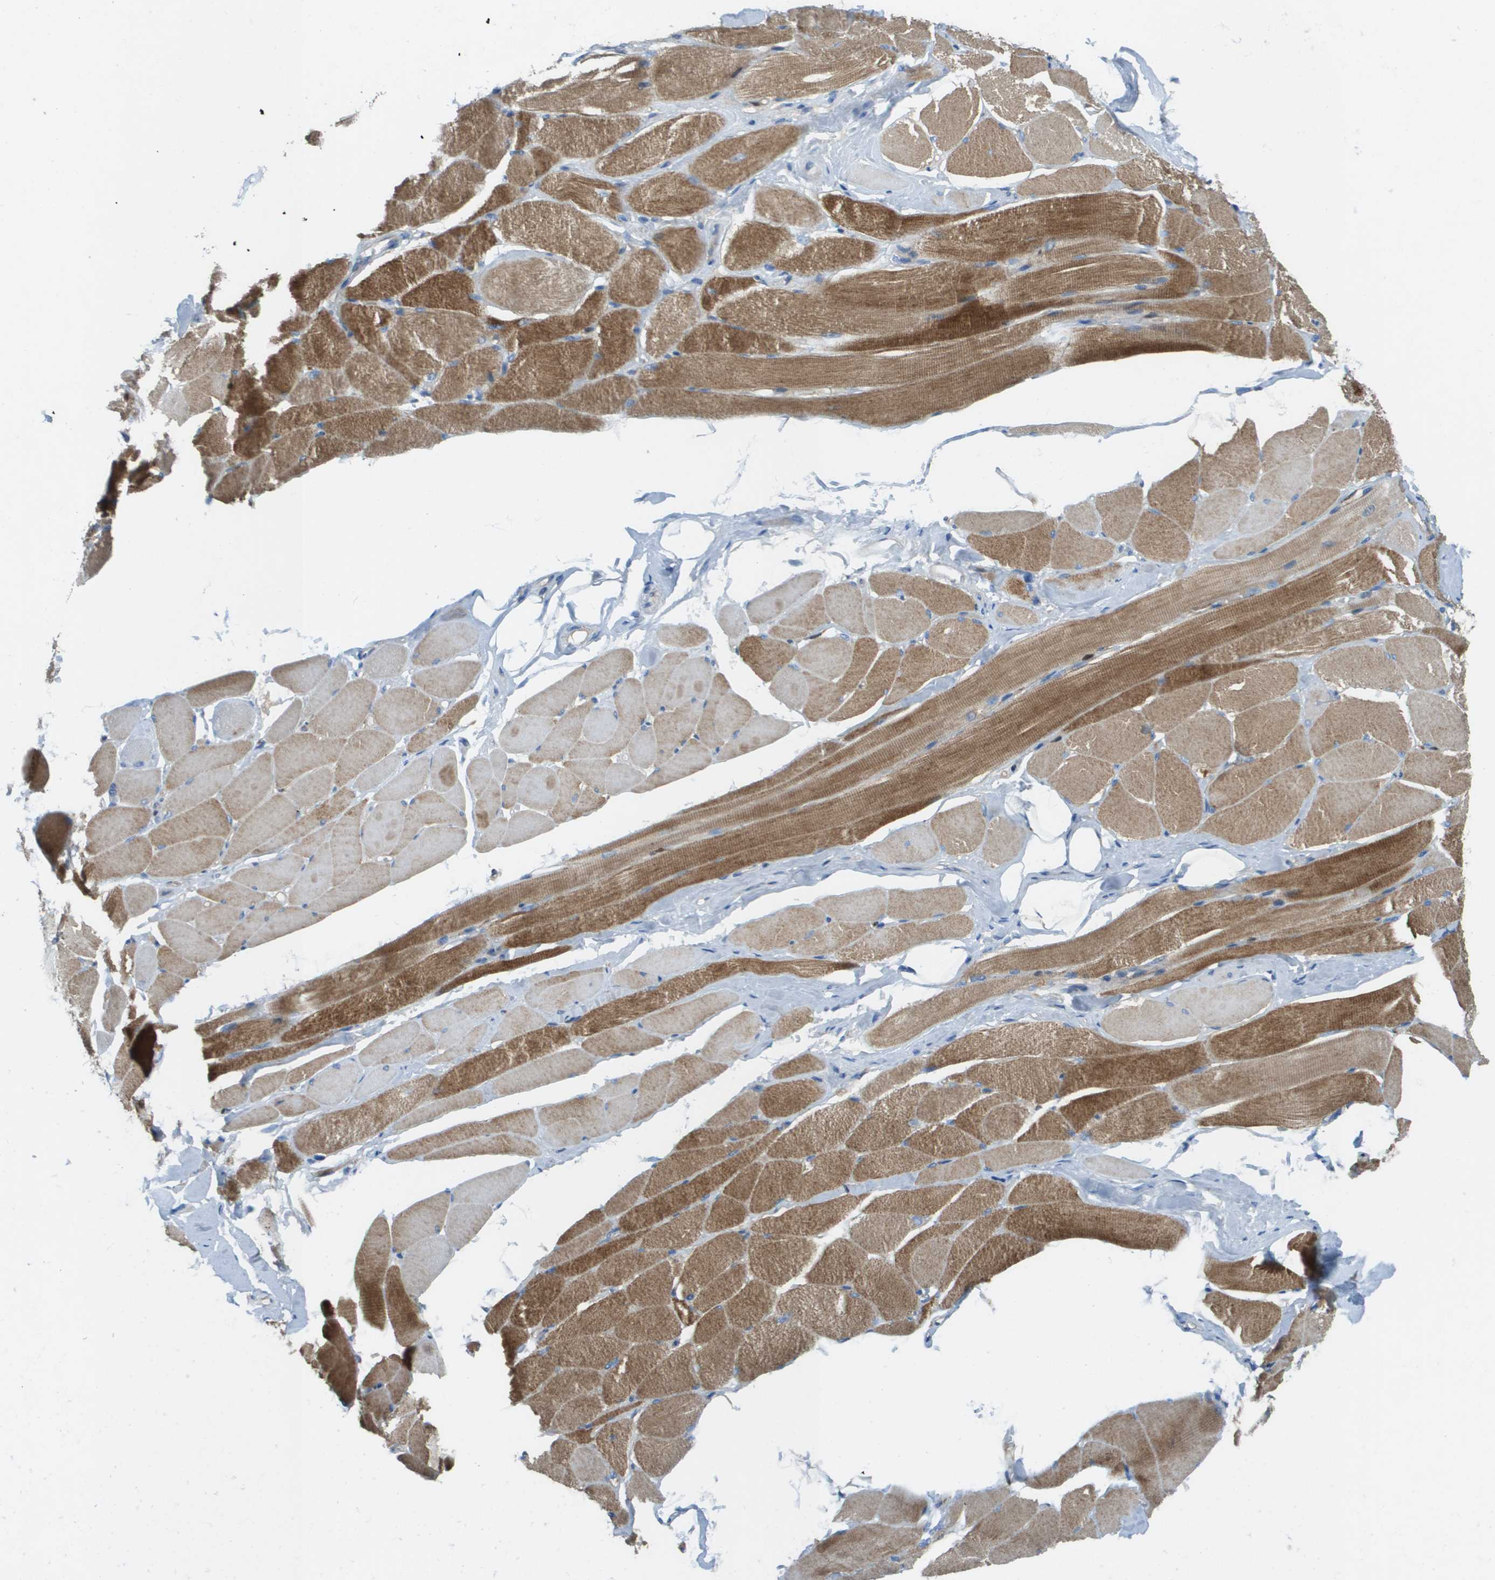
{"staining": {"intensity": "strong", "quantity": ">75%", "location": "cytoplasmic/membranous"}, "tissue": "skeletal muscle", "cell_type": "Myocytes", "image_type": "normal", "snomed": [{"axis": "morphology", "description": "Normal tissue, NOS"}, {"axis": "topography", "description": "Skeletal muscle"}, {"axis": "topography", "description": "Peripheral nerve tissue"}], "caption": "Strong cytoplasmic/membranous protein expression is appreciated in about >75% of myocytes in skeletal muscle.", "gene": "CYGB", "patient": {"sex": "female", "age": 84}}